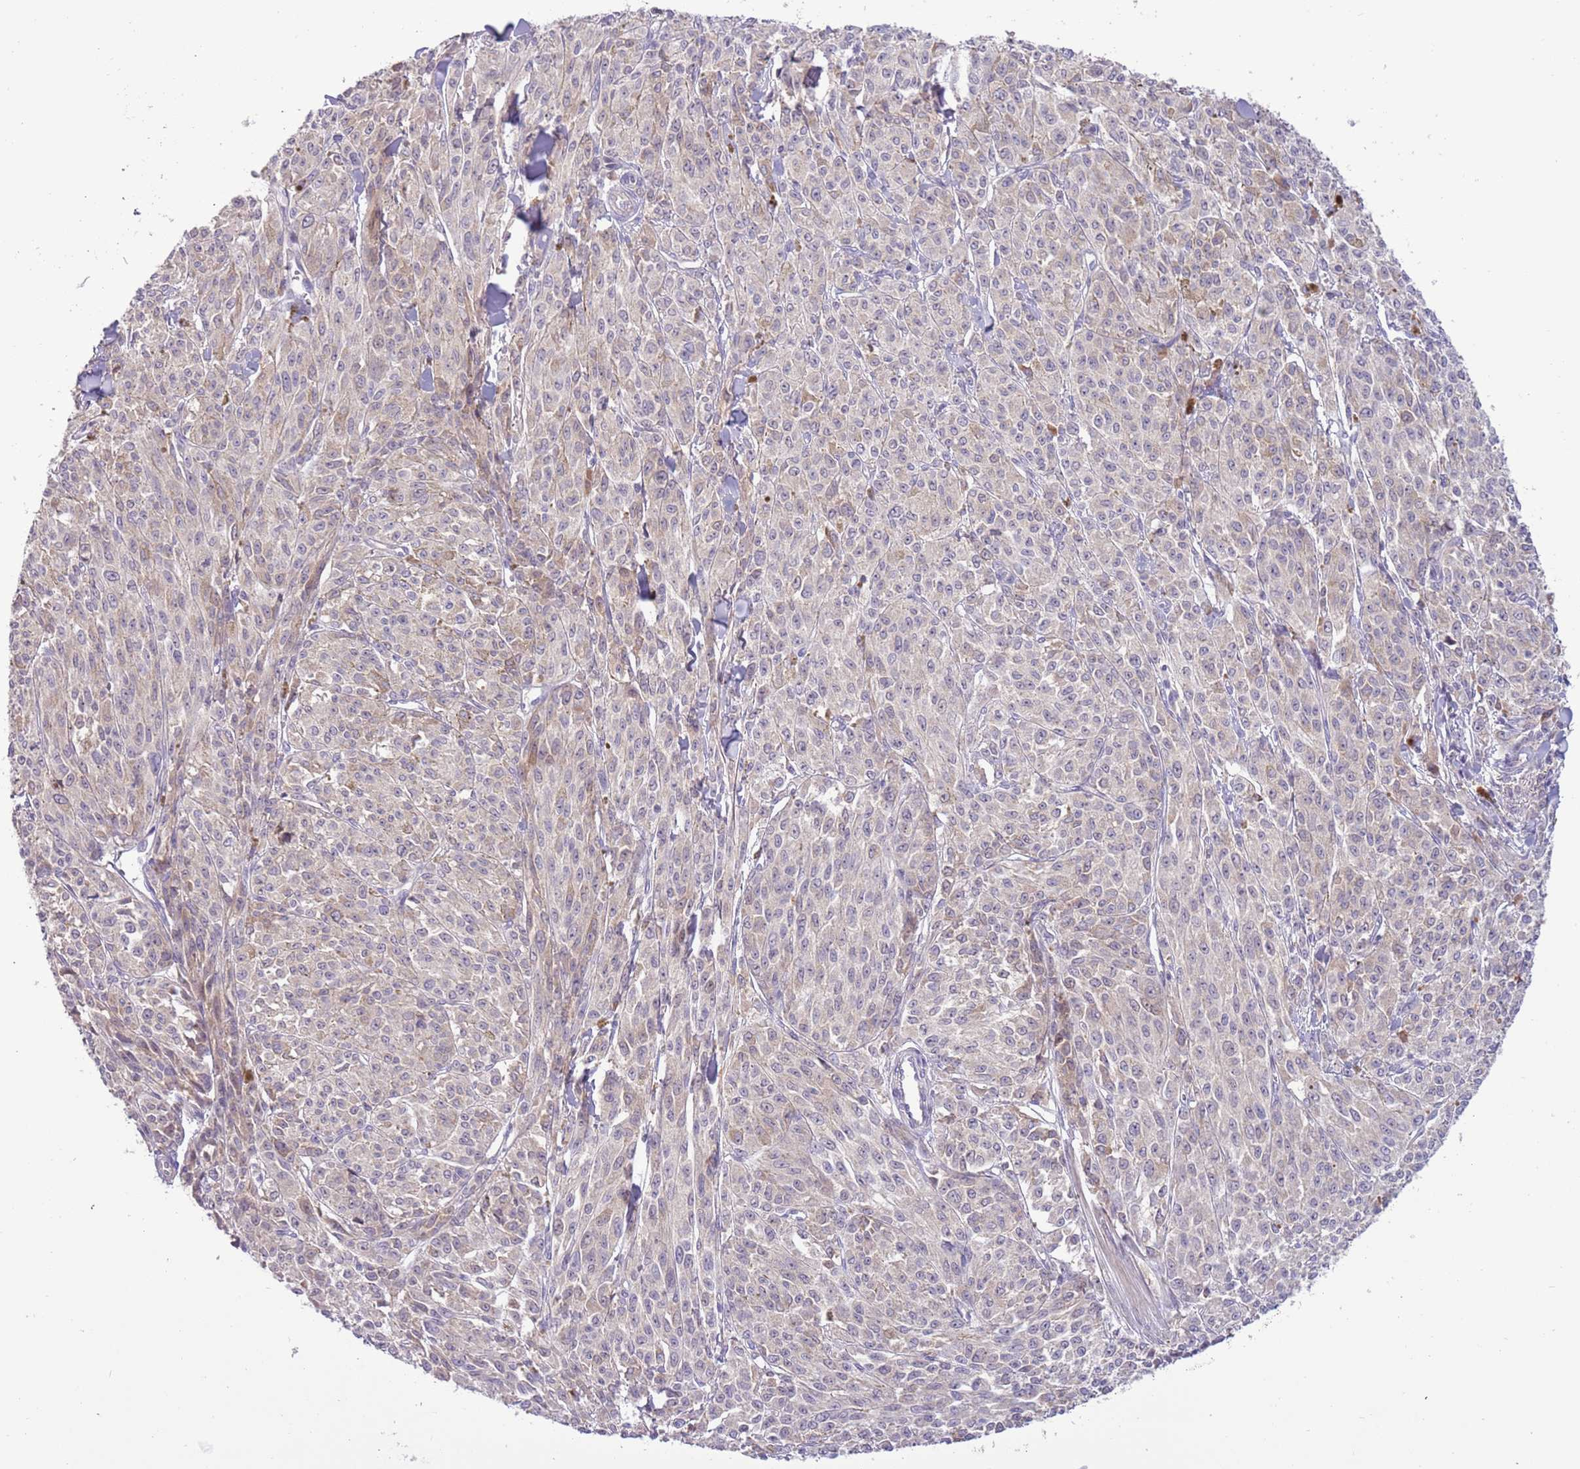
{"staining": {"intensity": "negative", "quantity": "none", "location": "none"}, "tissue": "melanoma", "cell_type": "Tumor cells", "image_type": "cancer", "snomed": [{"axis": "morphology", "description": "Malignant melanoma, NOS"}, {"axis": "topography", "description": "Skin"}], "caption": "Human malignant melanoma stained for a protein using immunohistochemistry (IHC) displays no expression in tumor cells.", "gene": "SHROOM3", "patient": {"sex": "female", "age": 52}}